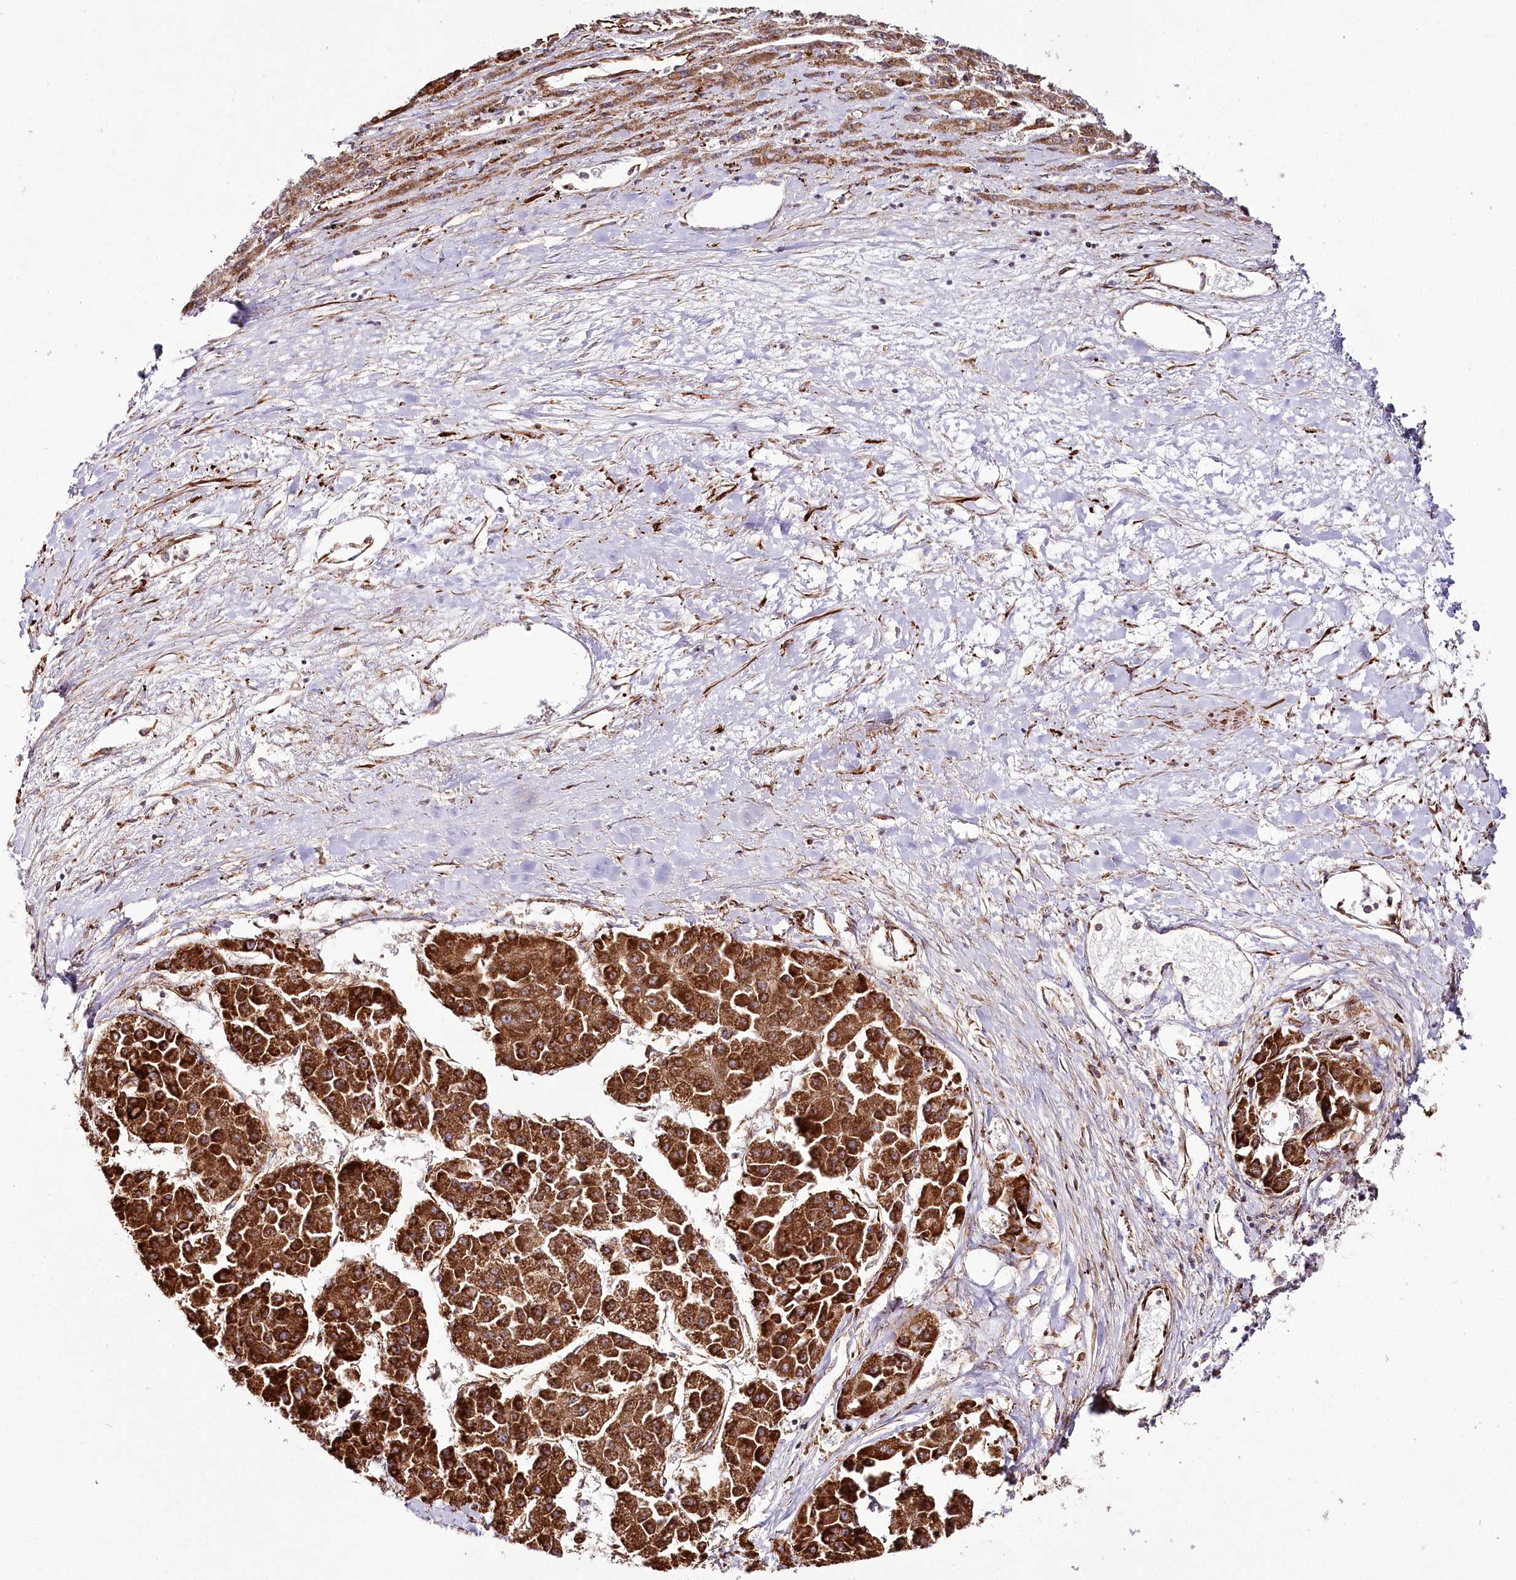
{"staining": {"intensity": "strong", "quantity": ">75%", "location": "cytoplasmic/membranous"}, "tissue": "liver cancer", "cell_type": "Tumor cells", "image_type": "cancer", "snomed": [{"axis": "morphology", "description": "Carcinoma, Hepatocellular, NOS"}, {"axis": "topography", "description": "Liver"}], "caption": "DAB (3,3'-diaminobenzidine) immunohistochemical staining of liver cancer (hepatocellular carcinoma) shows strong cytoplasmic/membranous protein positivity in about >75% of tumor cells.", "gene": "THUMPD3", "patient": {"sex": "female", "age": 73}}